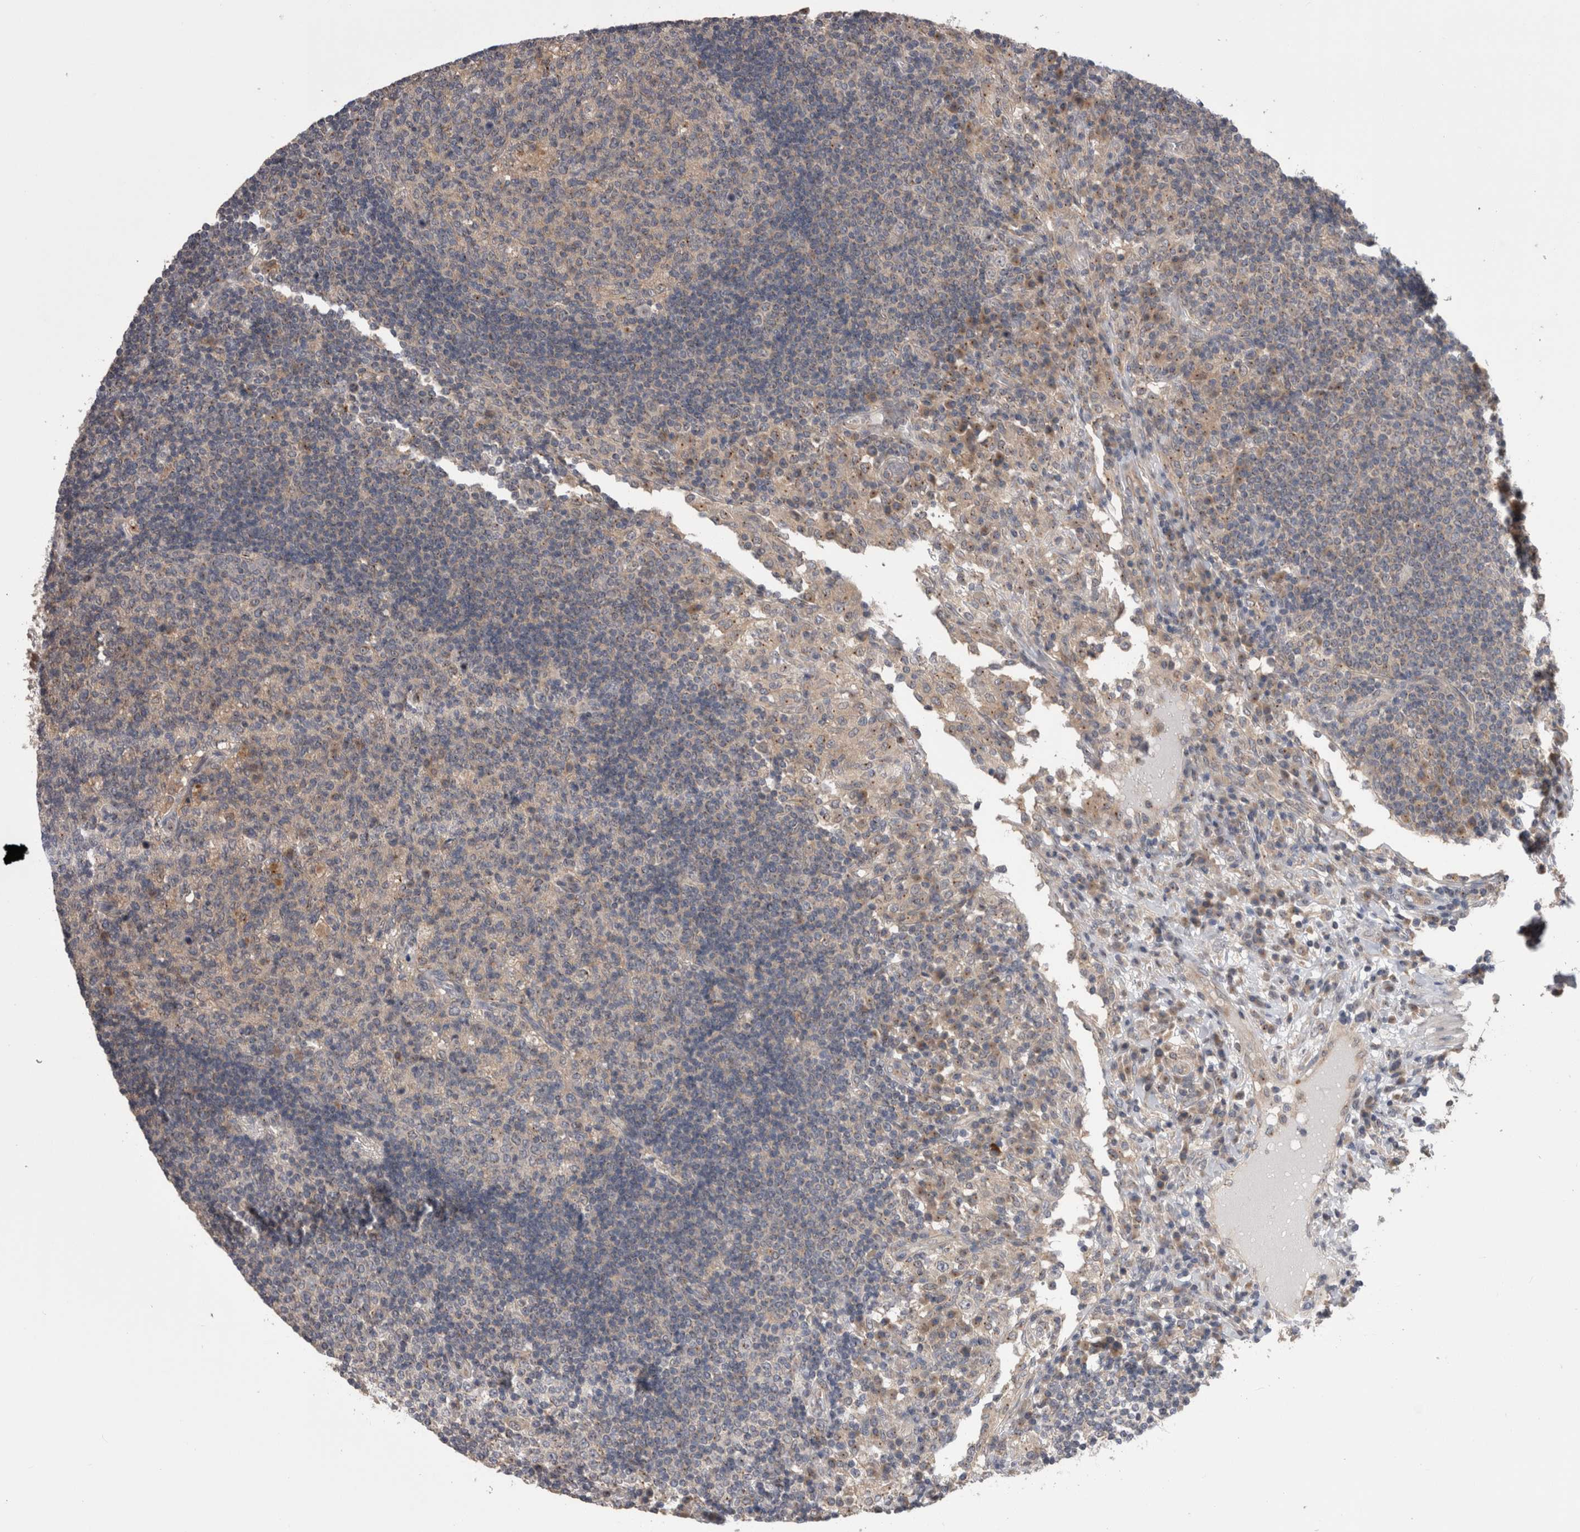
{"staining": {"intensity": "weak", "quantity": "<25%", "location": "cytoplasmic/membranous"}, "tissue": "lymph node", "cell_type": "Germinal center cells", "image_type": "normal", "snomed": [{"axis": "morphology", "description": "Normal tissue, NOS"}, {"axis": "topography", "description": "Lymph node"}], "caption": "Photomicrograph shows no significant protein staining in germinal center cells of normal lymph node.", "gene": "DCTN6", "patient": {"sex": "female", "age": 53}}